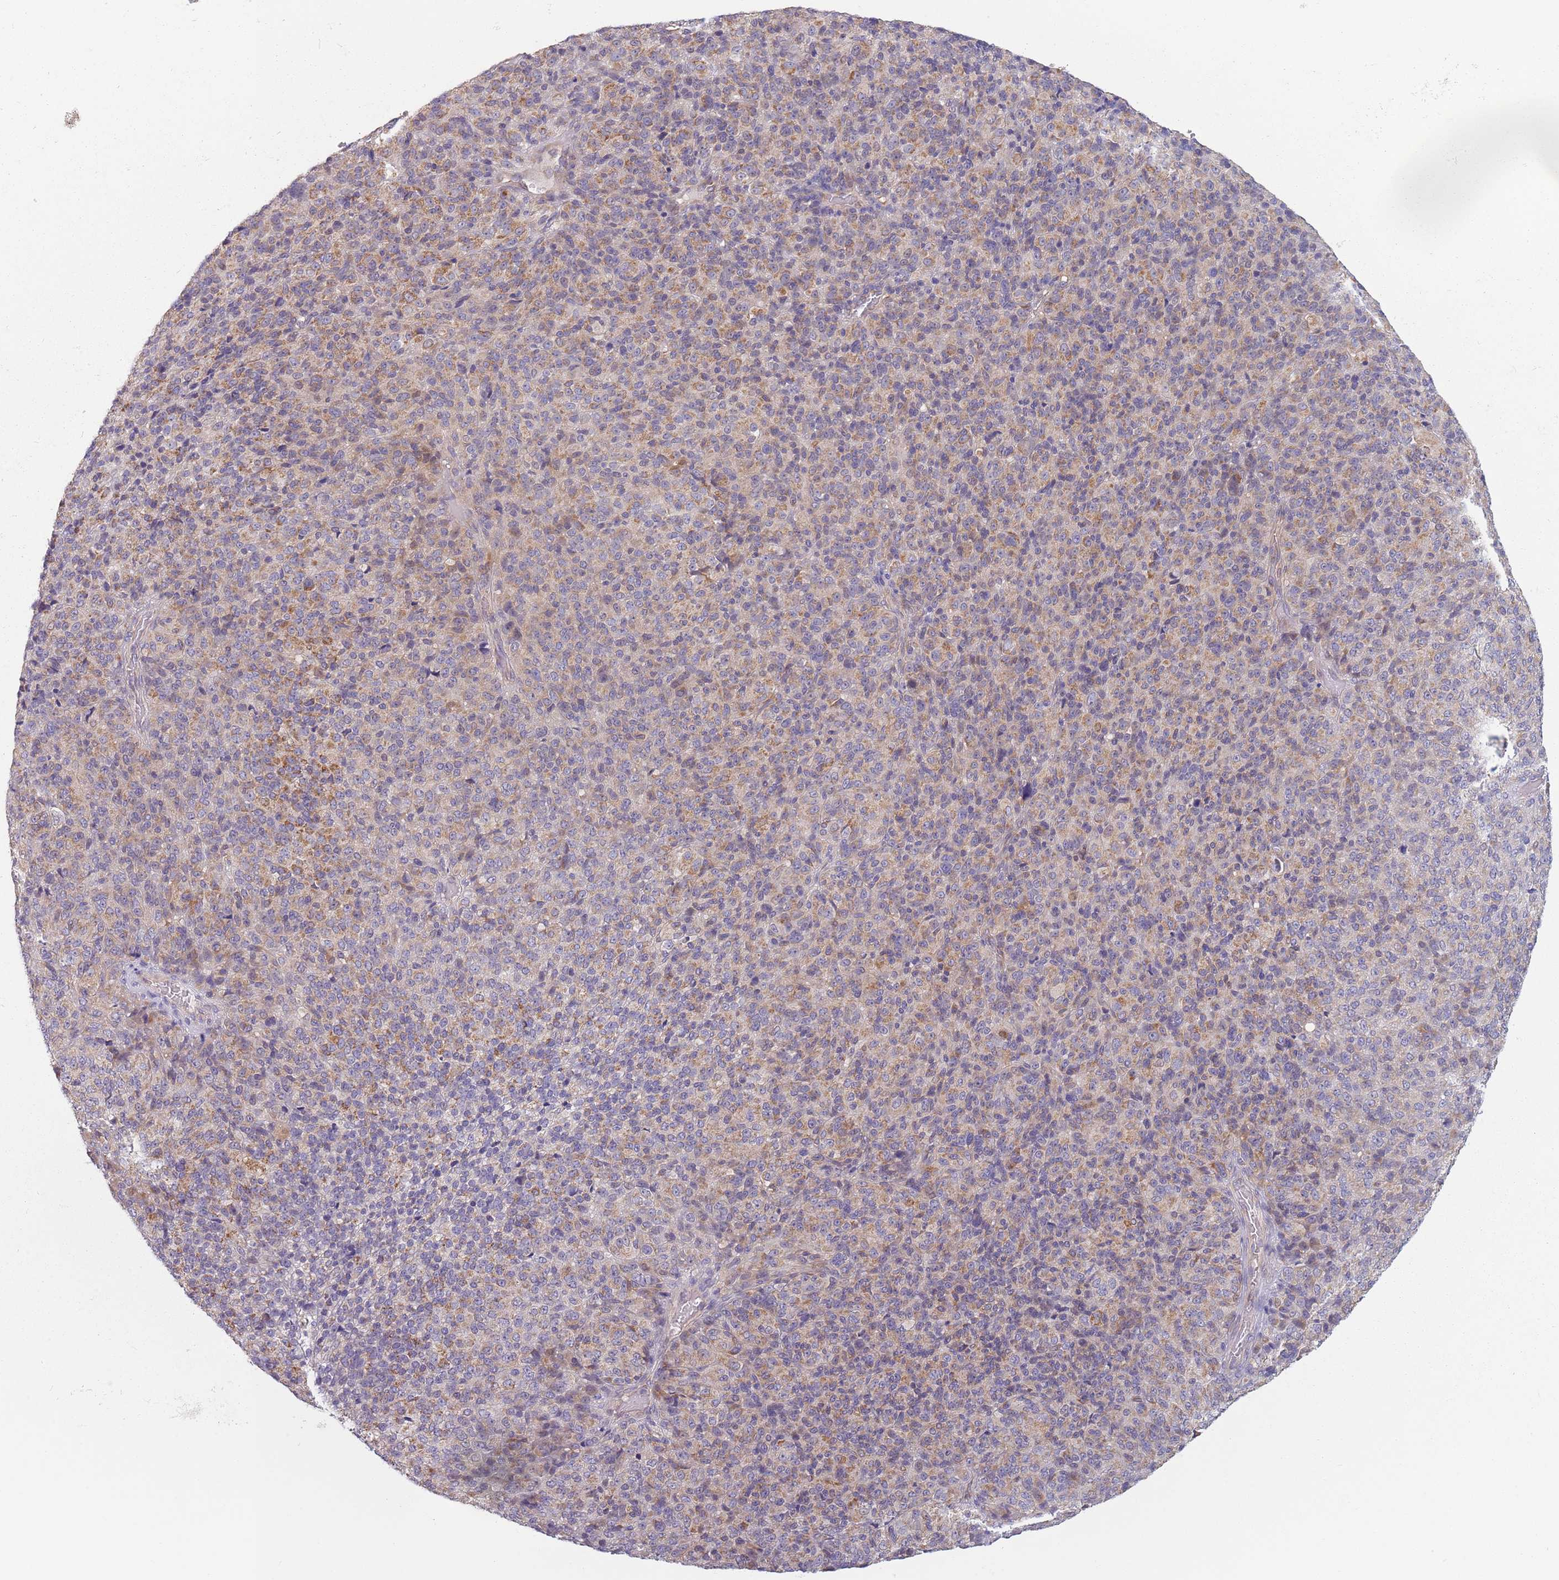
{"staining": {"intensity": "moderate", "quantity": "25%-75%", "location": "cytoplasmic/membranous"}, "tissue": "melanoma", "cell_type": "Tumor cells", "image_type": "cancer", "snomed": [{"axis": "morphology", "description": "Malignant melanoma, Metastatic site"}, {"axis": "topography", "description": "Brain"}], "caption": "Melanoma stained with immunohistochemistry exhibits moderate cytoplasmic/membranous positivity in approximately 25%-75% of tumor cells. (IHC, brightfield microscopy, high magnification).", "gene": "COQ5", "patient": {"sex": "female", "age": 56}}